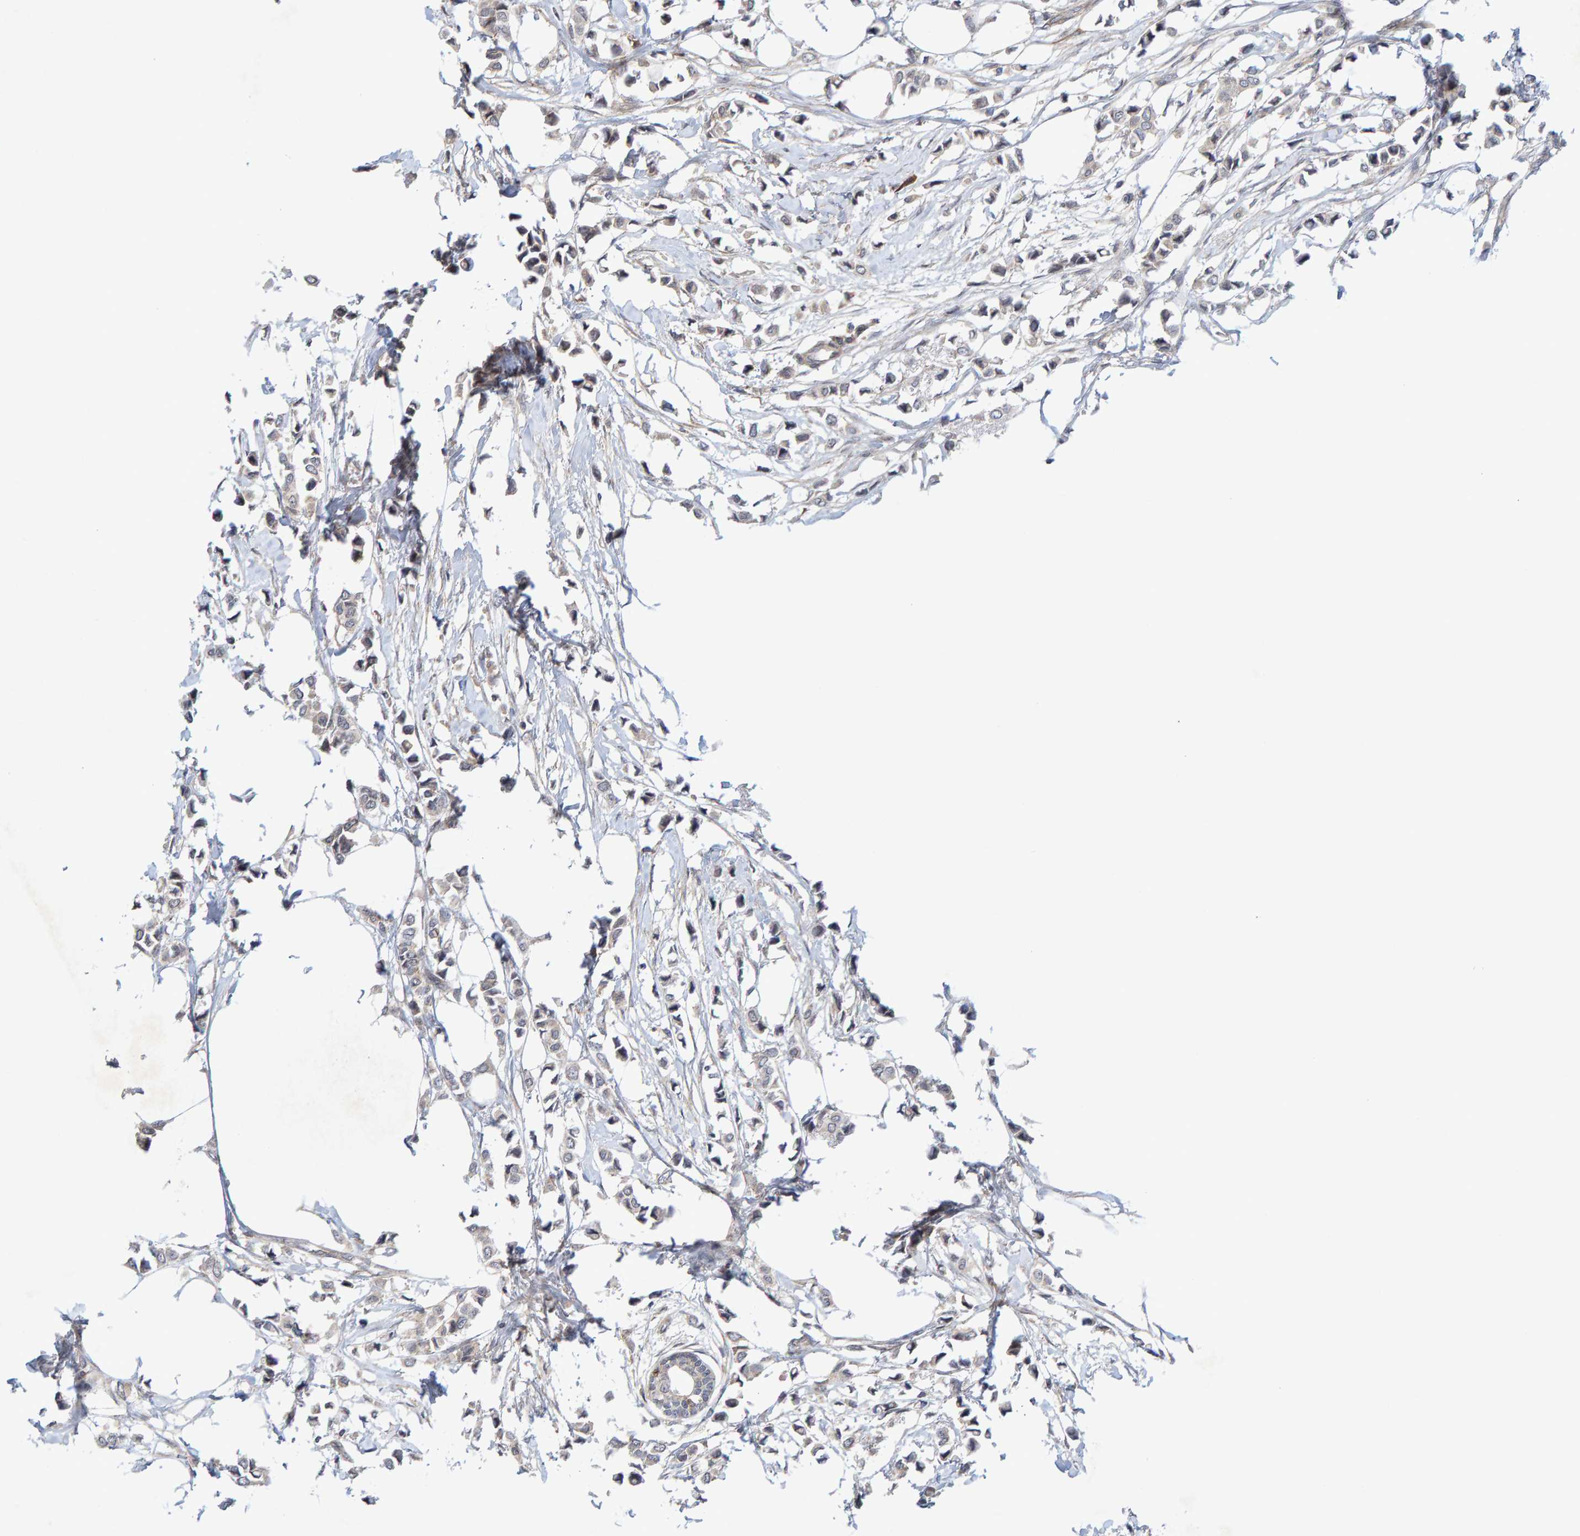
{"staining": {"intensity": "negative", "quantity": "none", "location": "none"}, "tissue": "breast cancer", "cell_type": "Tumor cells", "image_type": "cancer", "snomed": [{"axis": "morphology", "description": "Lobular carcinoma"}, {"axis": "topography", "description": "Breast"}], "caption": "This micrograph is of lobular carcinoma (breast) stained with IHC to label a protein in brown with the nuclei are counter-stained blue. There is no staining in tumor cells.", "gene": "CDH2", "patient": {"sex": "female", "age": 51}}